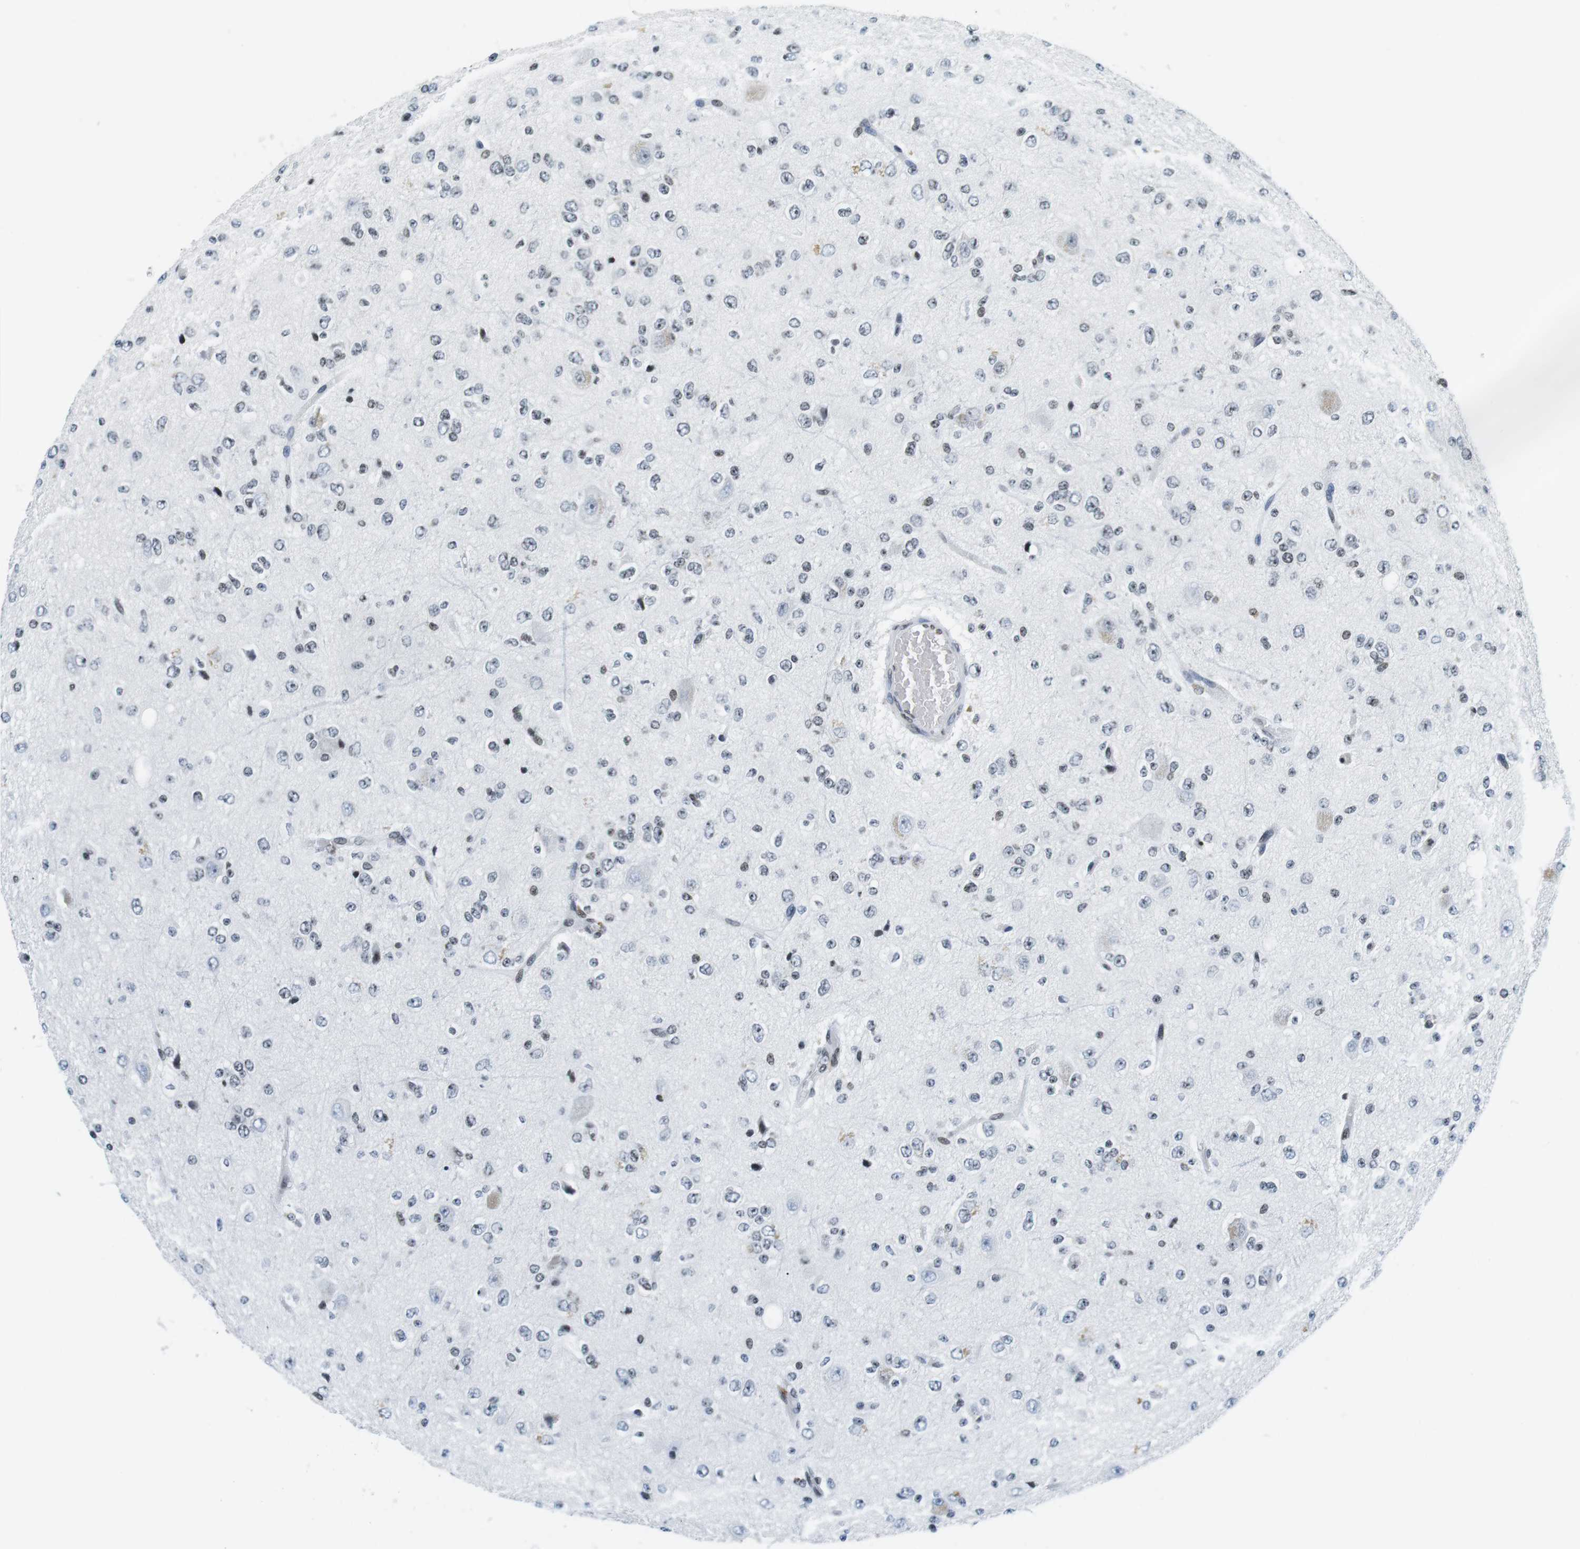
{"staining": {"intensity": "weak", "quantity": "<25%", "location": "nuclear"}, "tissue": "glioma", "cell_type": "Tumor cells", "image_type": "cancer", "snomed": [{"axis": "morphology", "description": "Glioma, malignant, High grade"}, {"axis": "topography", "description": "pancreas cauda"}], "caption": "A micrograph of malignant glioma (high-grade) stained for a protein exhibits no brown staining in tumor cells.", "gene": "E2F2", "patient": {"sex": "male", "age": 60}}